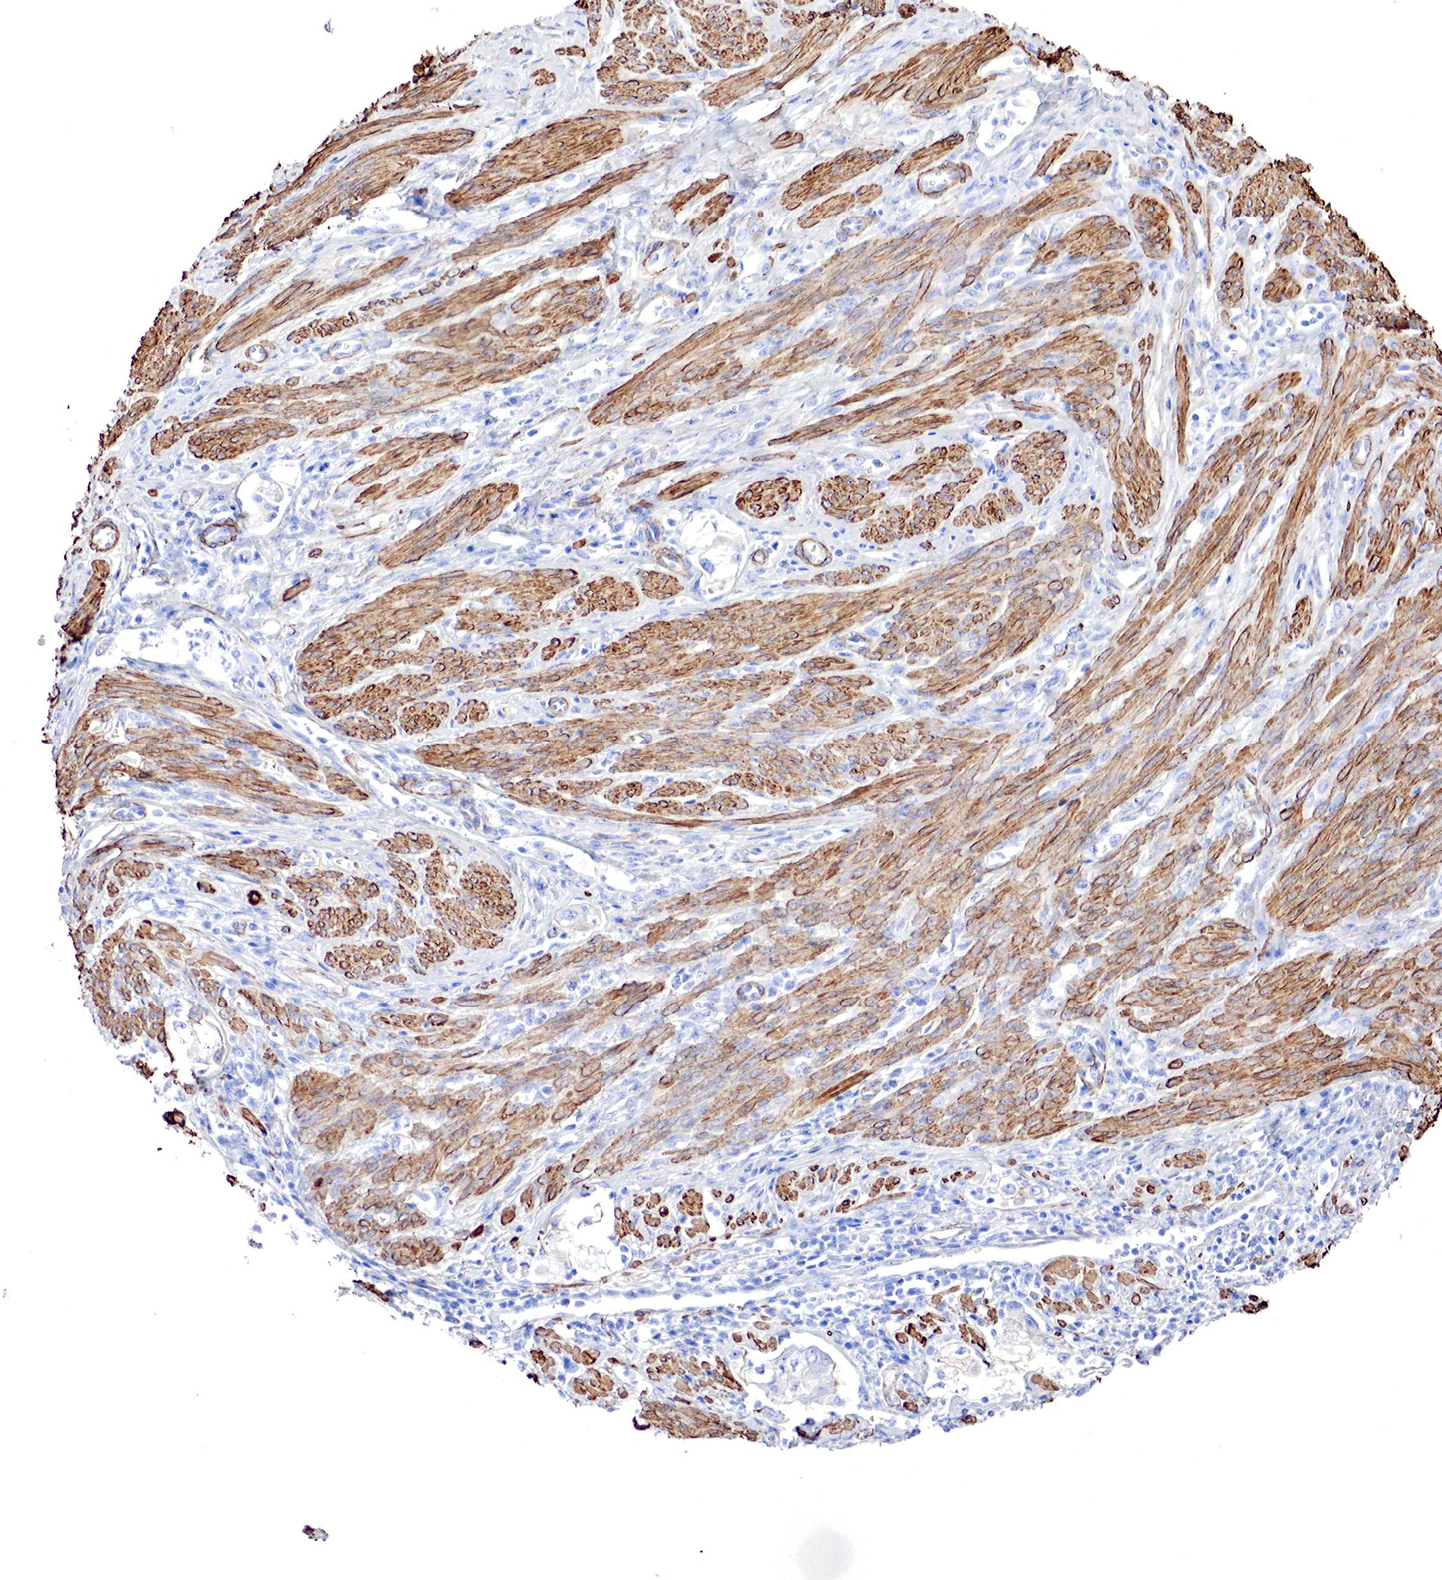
{"staining": {"intensity": "negative", "quantity": "none", "location": "none"}, "tissue": "endometrial cancer", "cell_type": "Tumor cells", "image_type": "cancer", "snomed": [{"axis": "morphology", "description": "Adenocarcinoma, NOS"}, {"axis": "topography", "description": "Endometrium"}], "caption": "An immunohistochemistry photomicrograph of adenocarcinoma (endometrial) is shown. There is no staining in tumor cells of adenocarcinoma (endometrial). (DAB (3,3'-diaminobenzidine) IHC, high magnification).", "gene": "TPM1", "patient": {"sex": "female", "age": 75}}